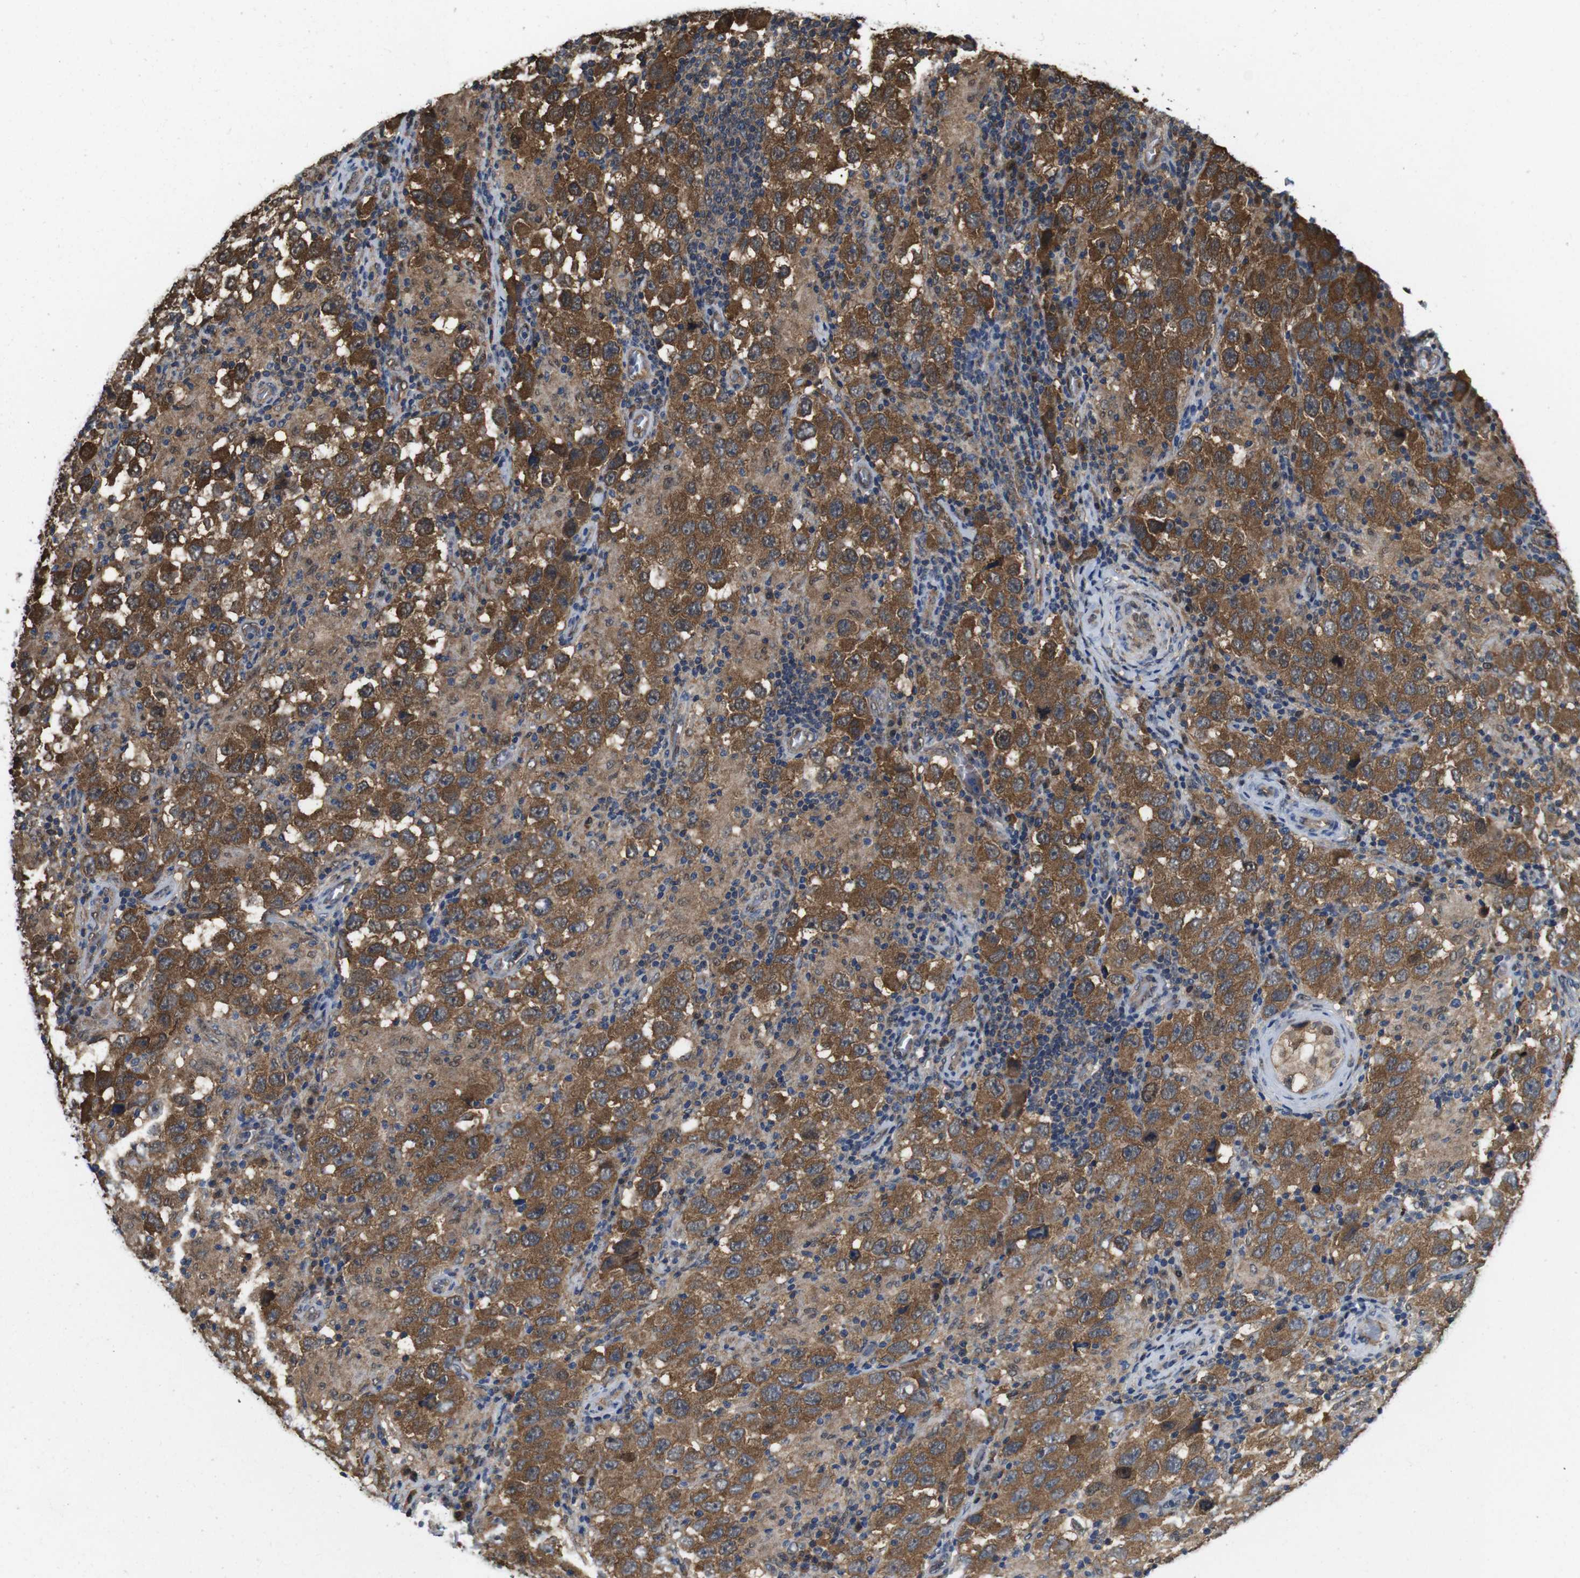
{"staining": {"intensity": "strong", "quantity": ">75%", "location": "cytoplasmic/membranous"}, "tissue": "testis cancer", "cell_type": "Tumor cells", "image_type": "cancer", "snomed": [{"axis": "morphology", "description": "Carcinoma, Embryonal, NOS"}, {"axis": "topography", "description": "Testis"}], "caption": "A micrograph of human testis cancer (embryonal carcinoma) stained for a protein reveals strong cytoplasmic/membranous brown staining in tumor cells. Using DAB (brown) and hematoxylin (blue) stains, captured at high magnification using brightfield microscopy.", "gene": "YWHAG", "patient": {"sex": "male", "age": 21}}